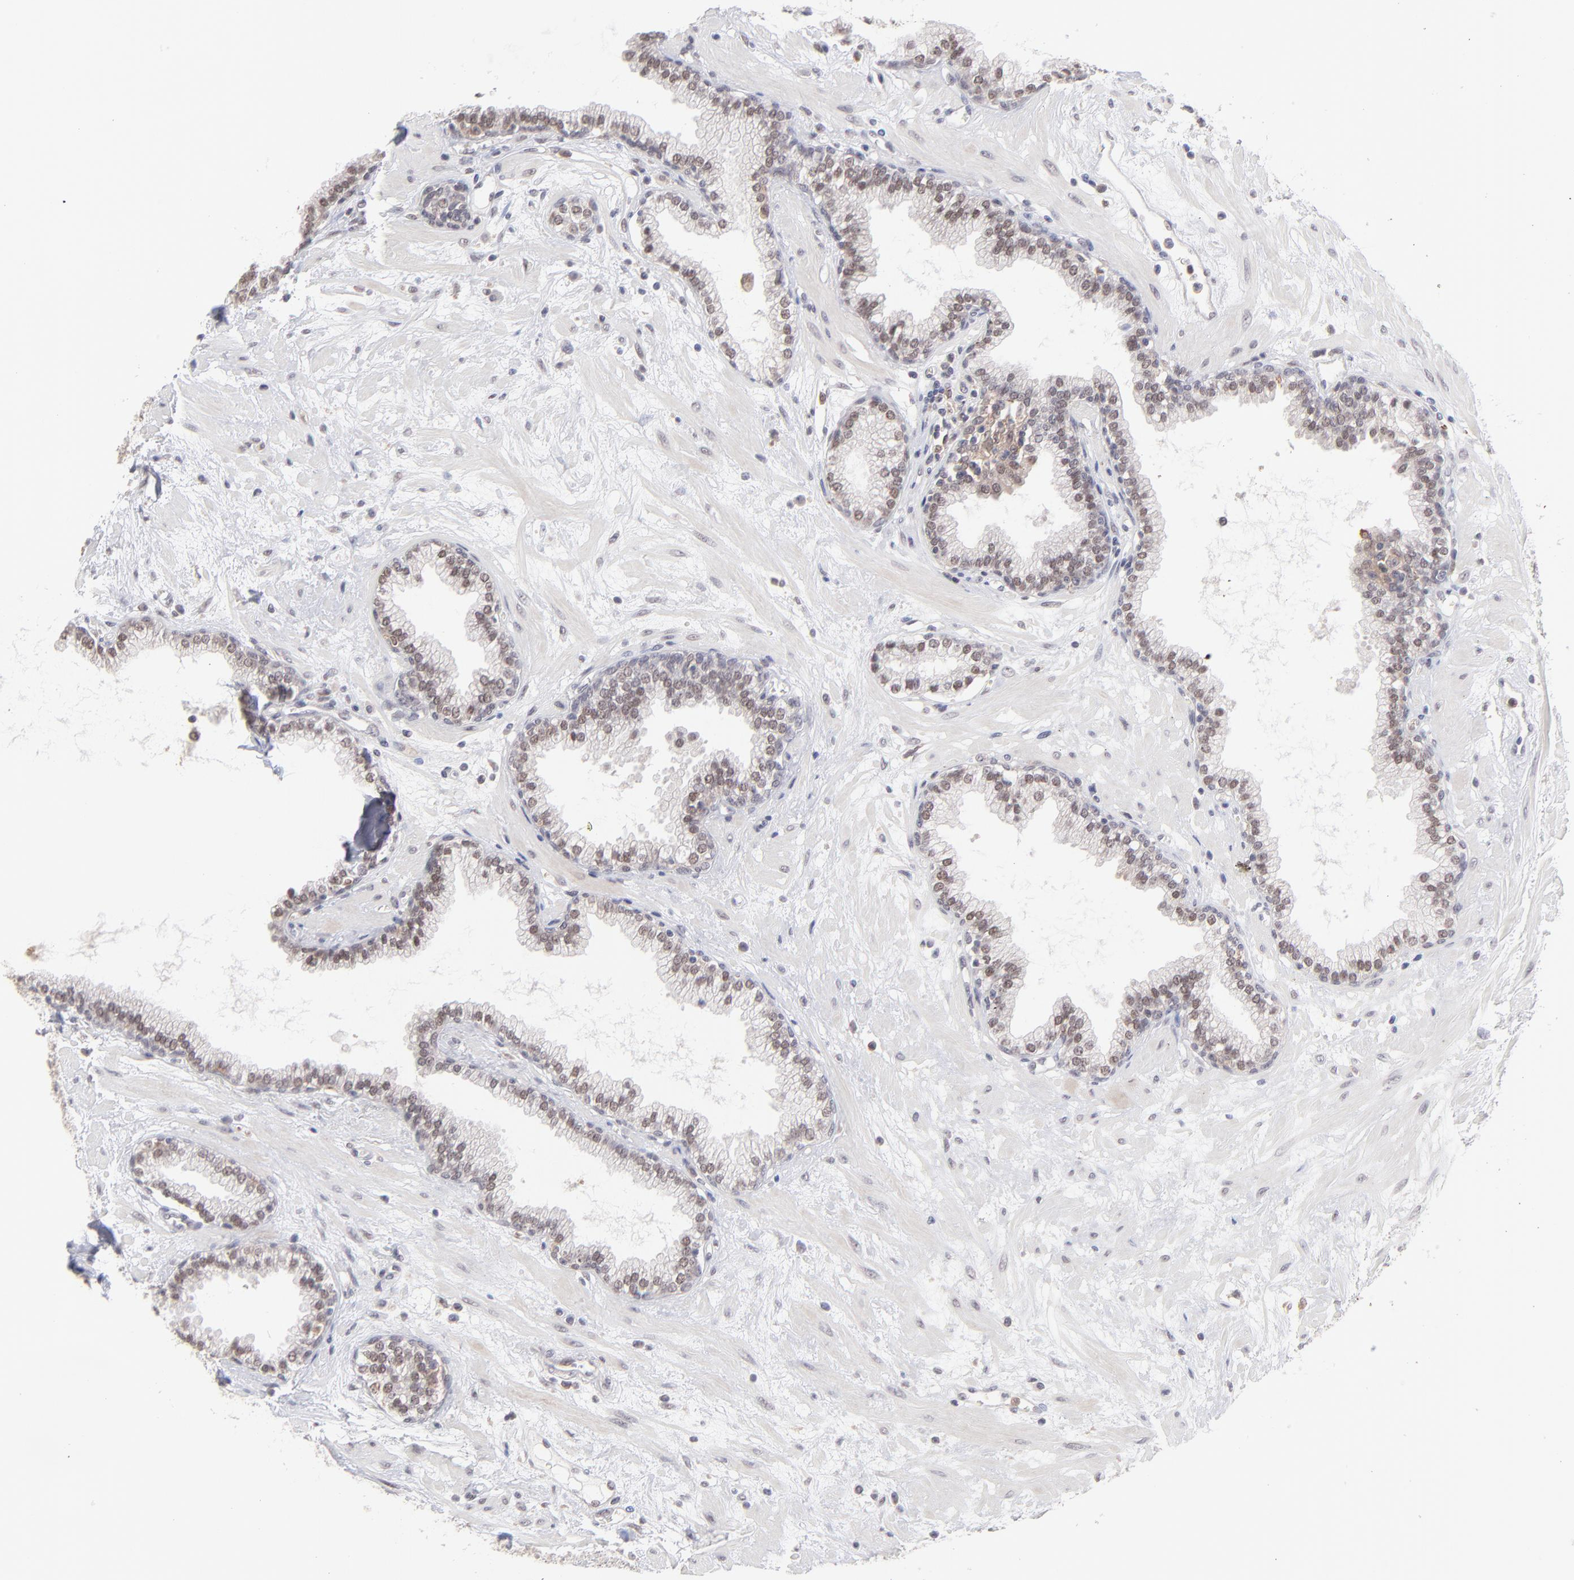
{"staining": {"intensity": "weak", "quantity": "25%-75%", "location": "nuclear"}, "tissue": "prostate", "cell_type": "Glandular cells", "image_type": "normal", "snomed": [{"axis": "morphology", "description": "Normal tissue, NOS"}, {"axis": "topography", "description": "Prostate"}], "caption": "Prostate stained for a protein (brown) exhibits weak nuclear positive staining in about 25%-75% of glandular cells.", "gene": "OAS1", "patient": {"sex": "male", "age": 64}}